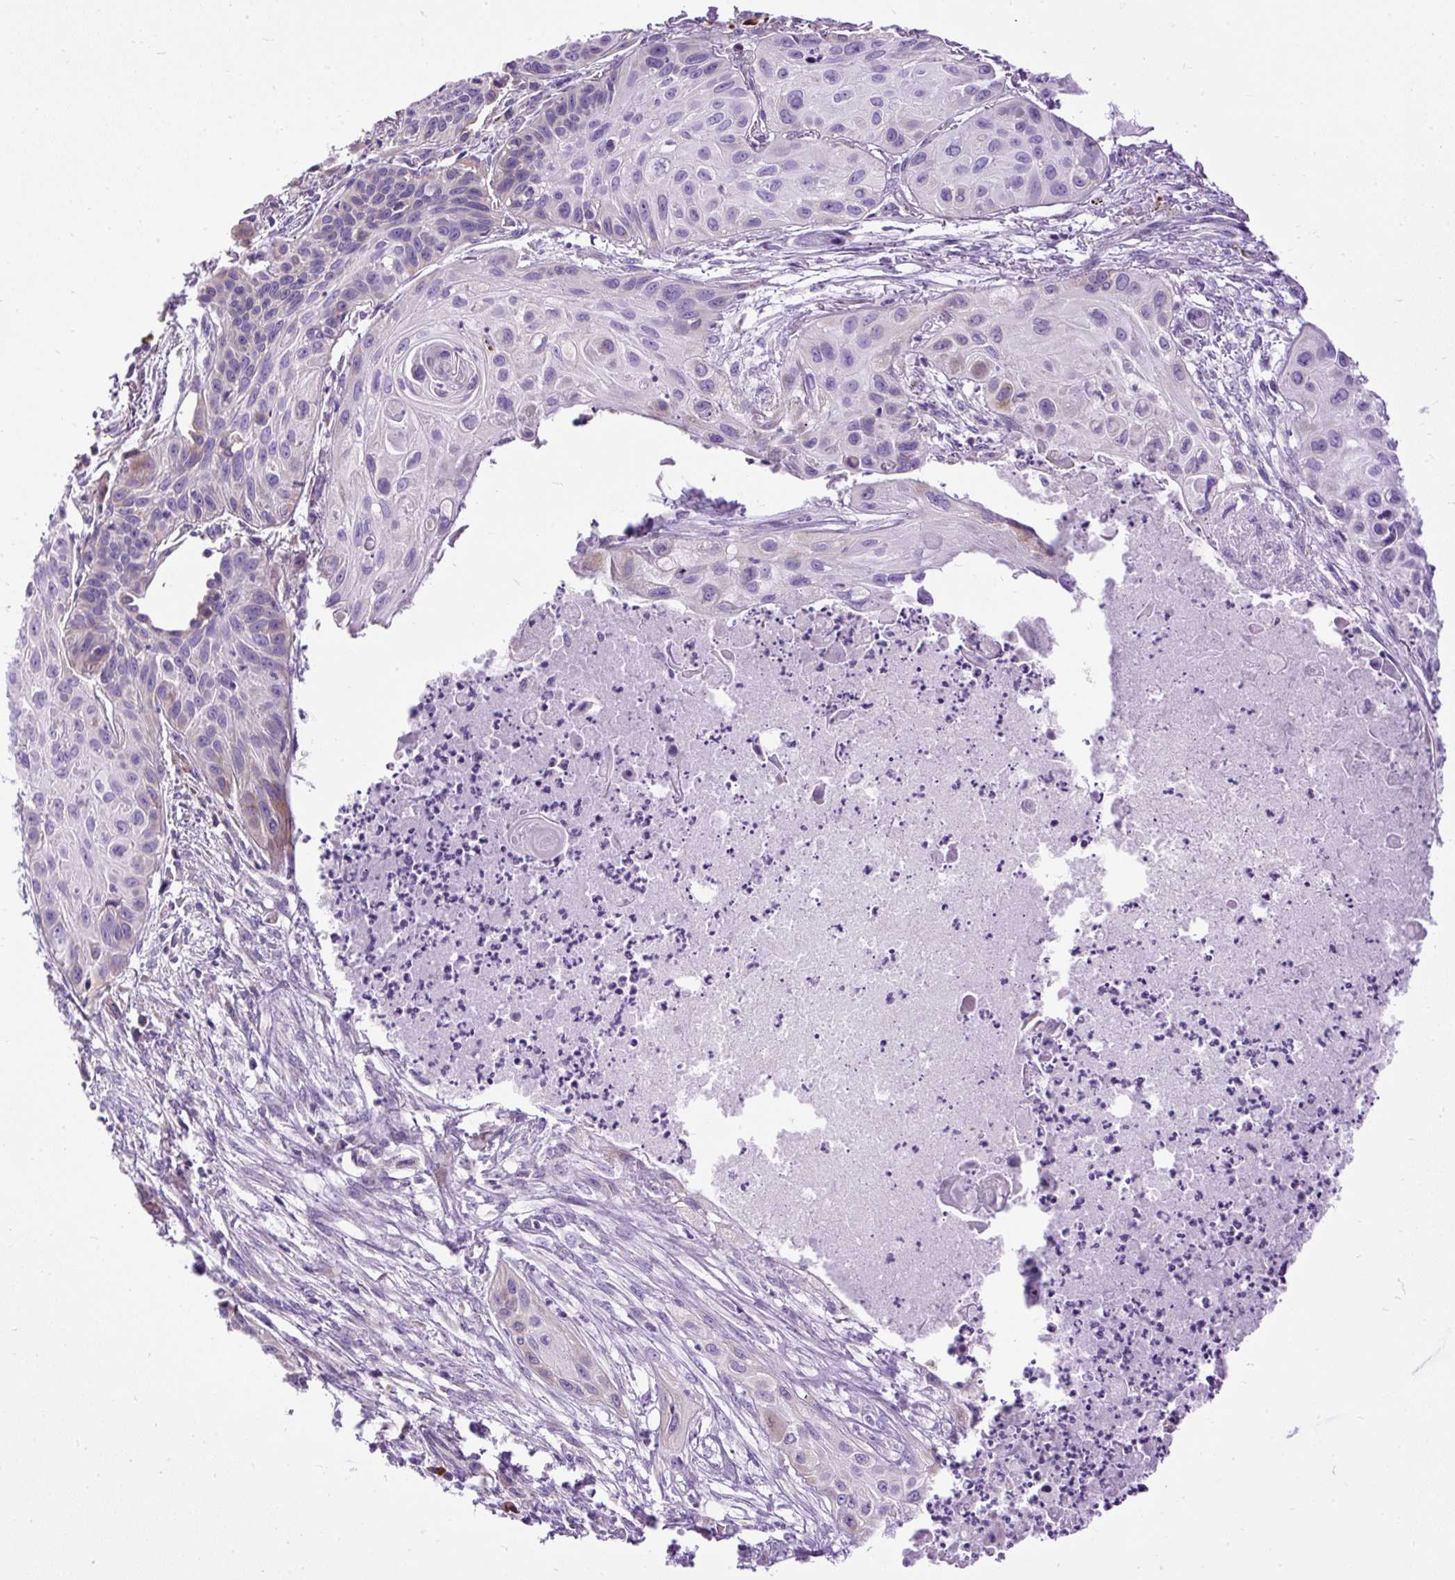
{"staining": {"intensity": "weak", "quantity": "25%-75%", "location": "cytoplasmic/membranous"}, "tissue": "lung cancer", "cell_type": "Tumor cells", "image_type": "cancer", "snomed": [{"axis": "morphology", "description": "Squamous cell carcinoma, NOS"}, {"axis": "topography", "description": "Lung"}], "caption": "Tumor cells exhibit low levels of weak cytoplasmic/membranous expression in approximately 25%-75% of cells in squamous cell carcinoma (lung).", "gene": "SYBU", "patient": {"sex": "male", "age": 71}}